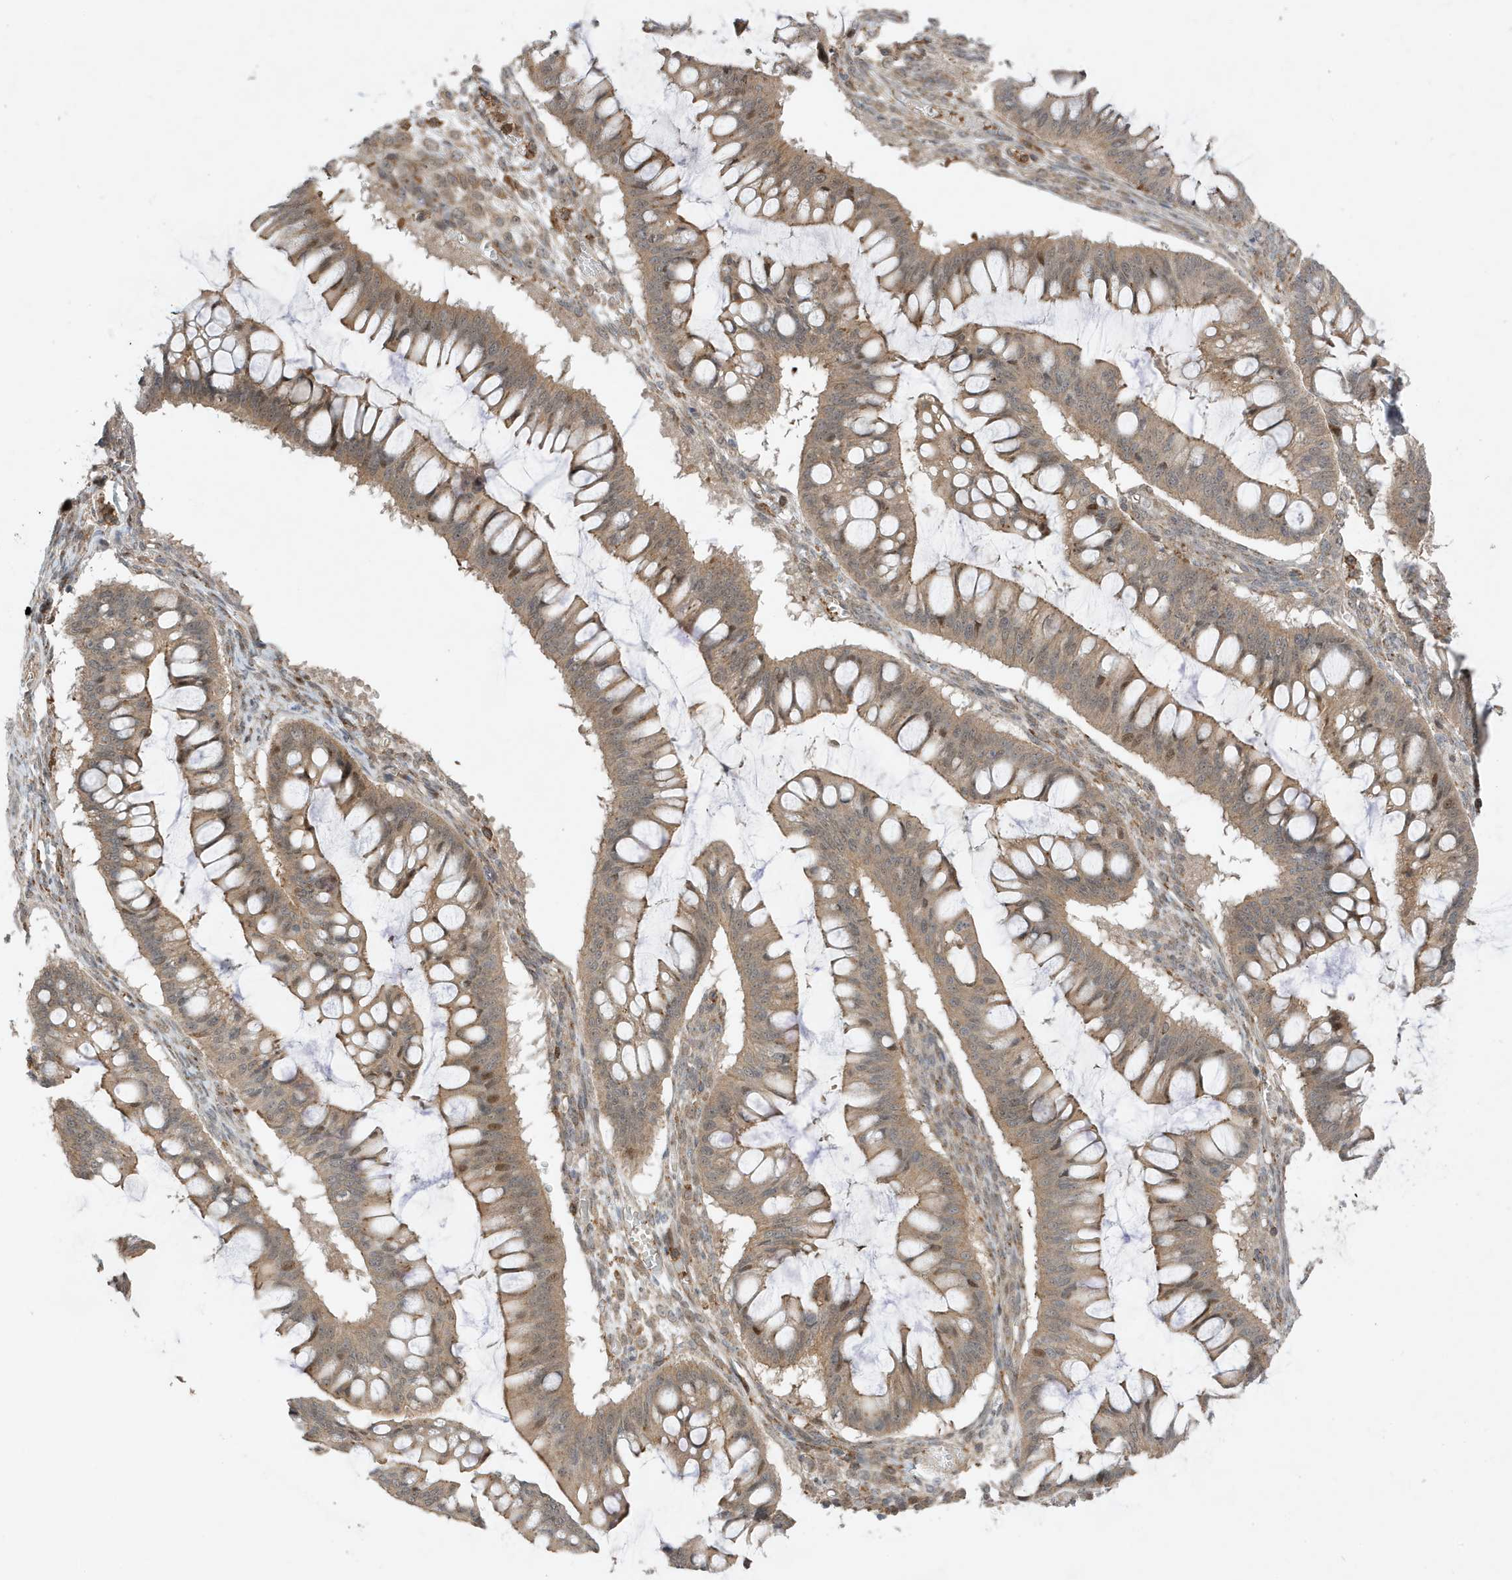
{"staining": {"intensity": "moderate", "quantity": ">75%", "location": "cytoplasmic/membranous,nuclear"}, "tissue": "ovarian cancer", "cell_type": "Tumor cells", "image_type": "cancer", "snomed": [{"axis": "morphology", "description": "Cystadenocarcinoma, mucinous, NOS"}, {"axis": "topography", "description": "Ovary"}], "caption": "Protein analysis of ovarian cancer (mucinous cystadenocarcinoma) tissue displays moderate cytoplasmic/membranous and nuclear positivity in approximately >75% of tumor cells.", "gene": "TATDN3", "patient": {"sex": "female", "age": 73}}